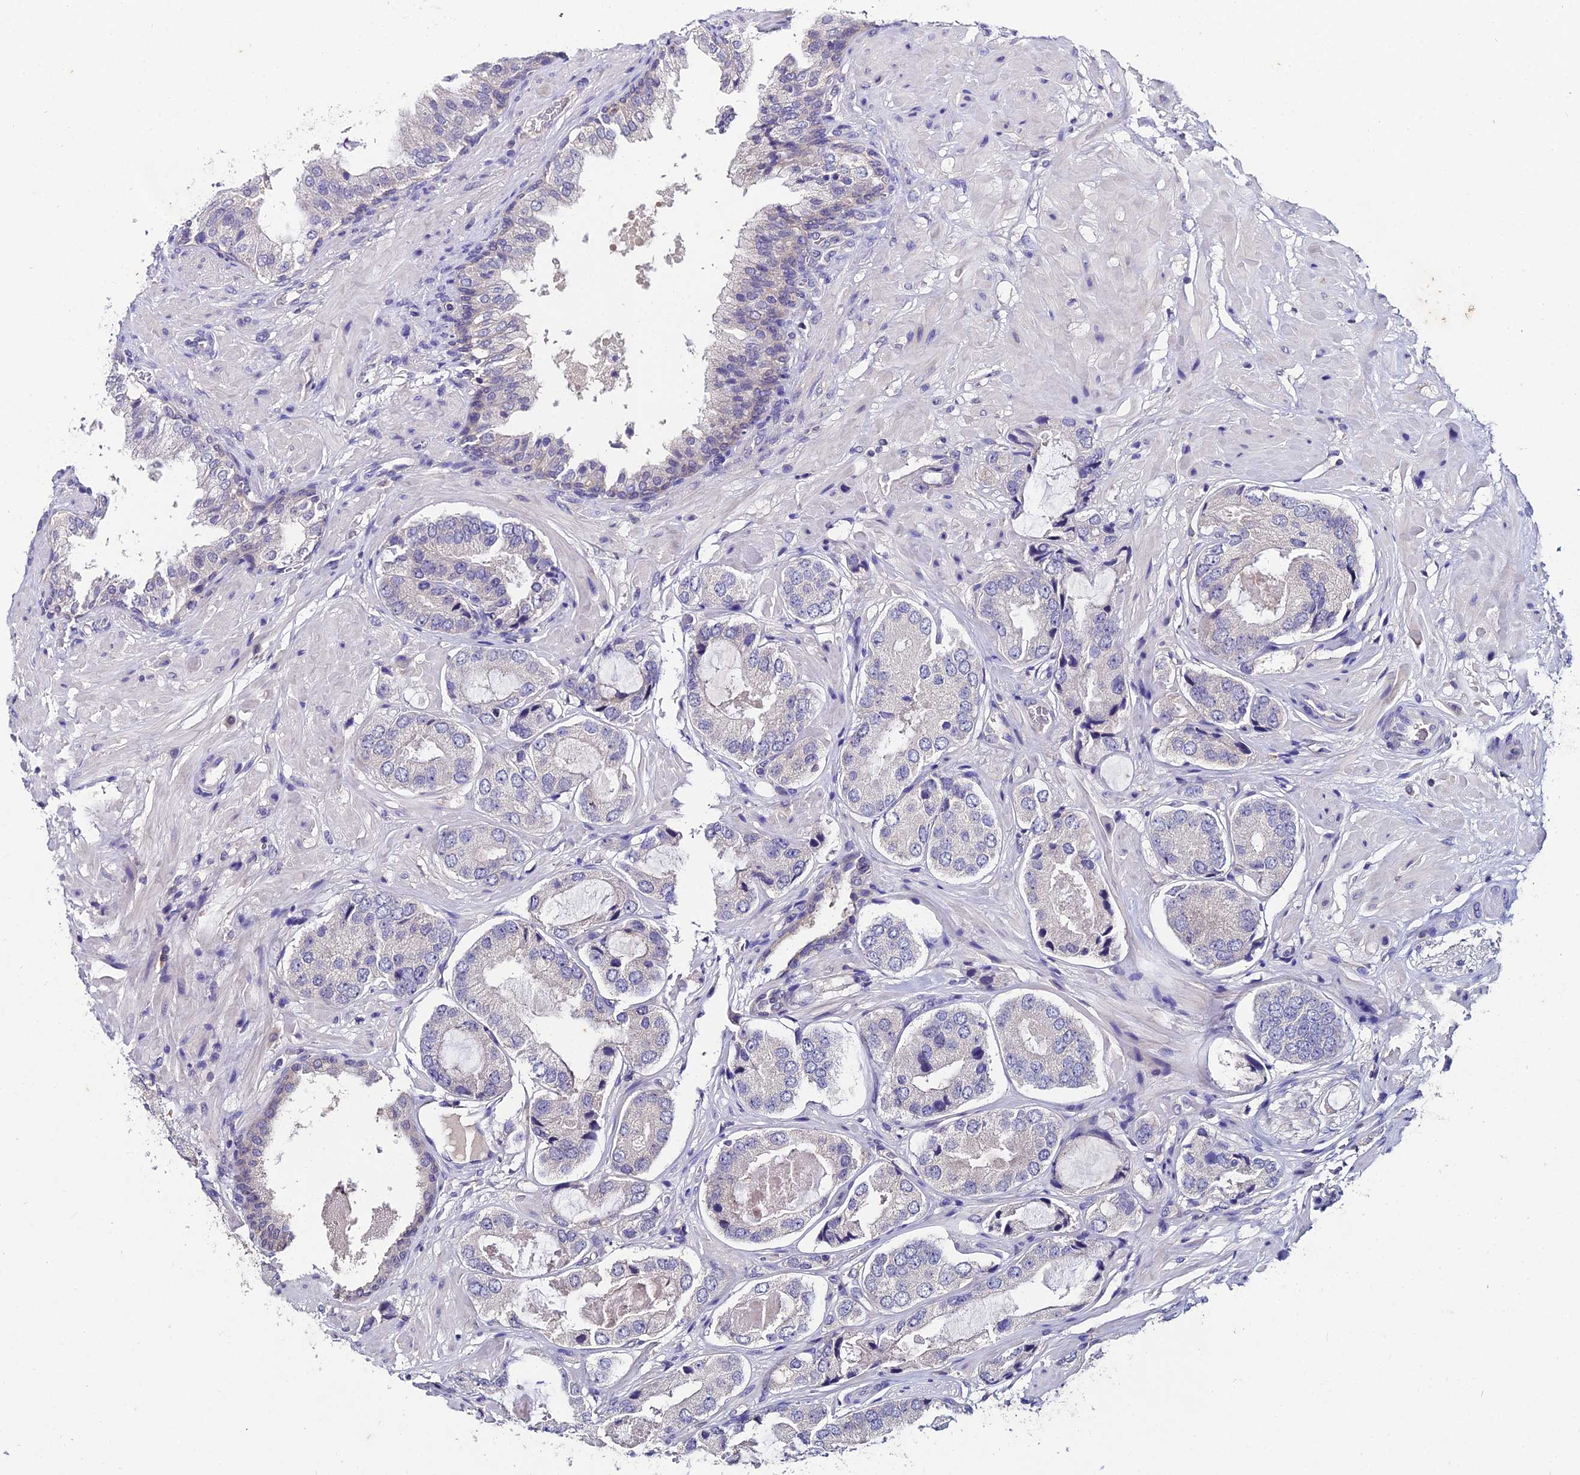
{"staining": {"intensity": "negative", "quantity": "none", "location": "none"}, "tissue": "prostate cancer", "cell_type": "Tumor cells", "image_type": "cancer", "snomed": [{"axis": "morphology", "description": "Adenocarcinoma, High grade"}, {"axis": "topography", "description": "Prostate"}], "caption": "IHC of prostate cancer displays no expression in tumor cells.", "gene": "LGALS7", "patient": {"sex": "male", "age": 59}}